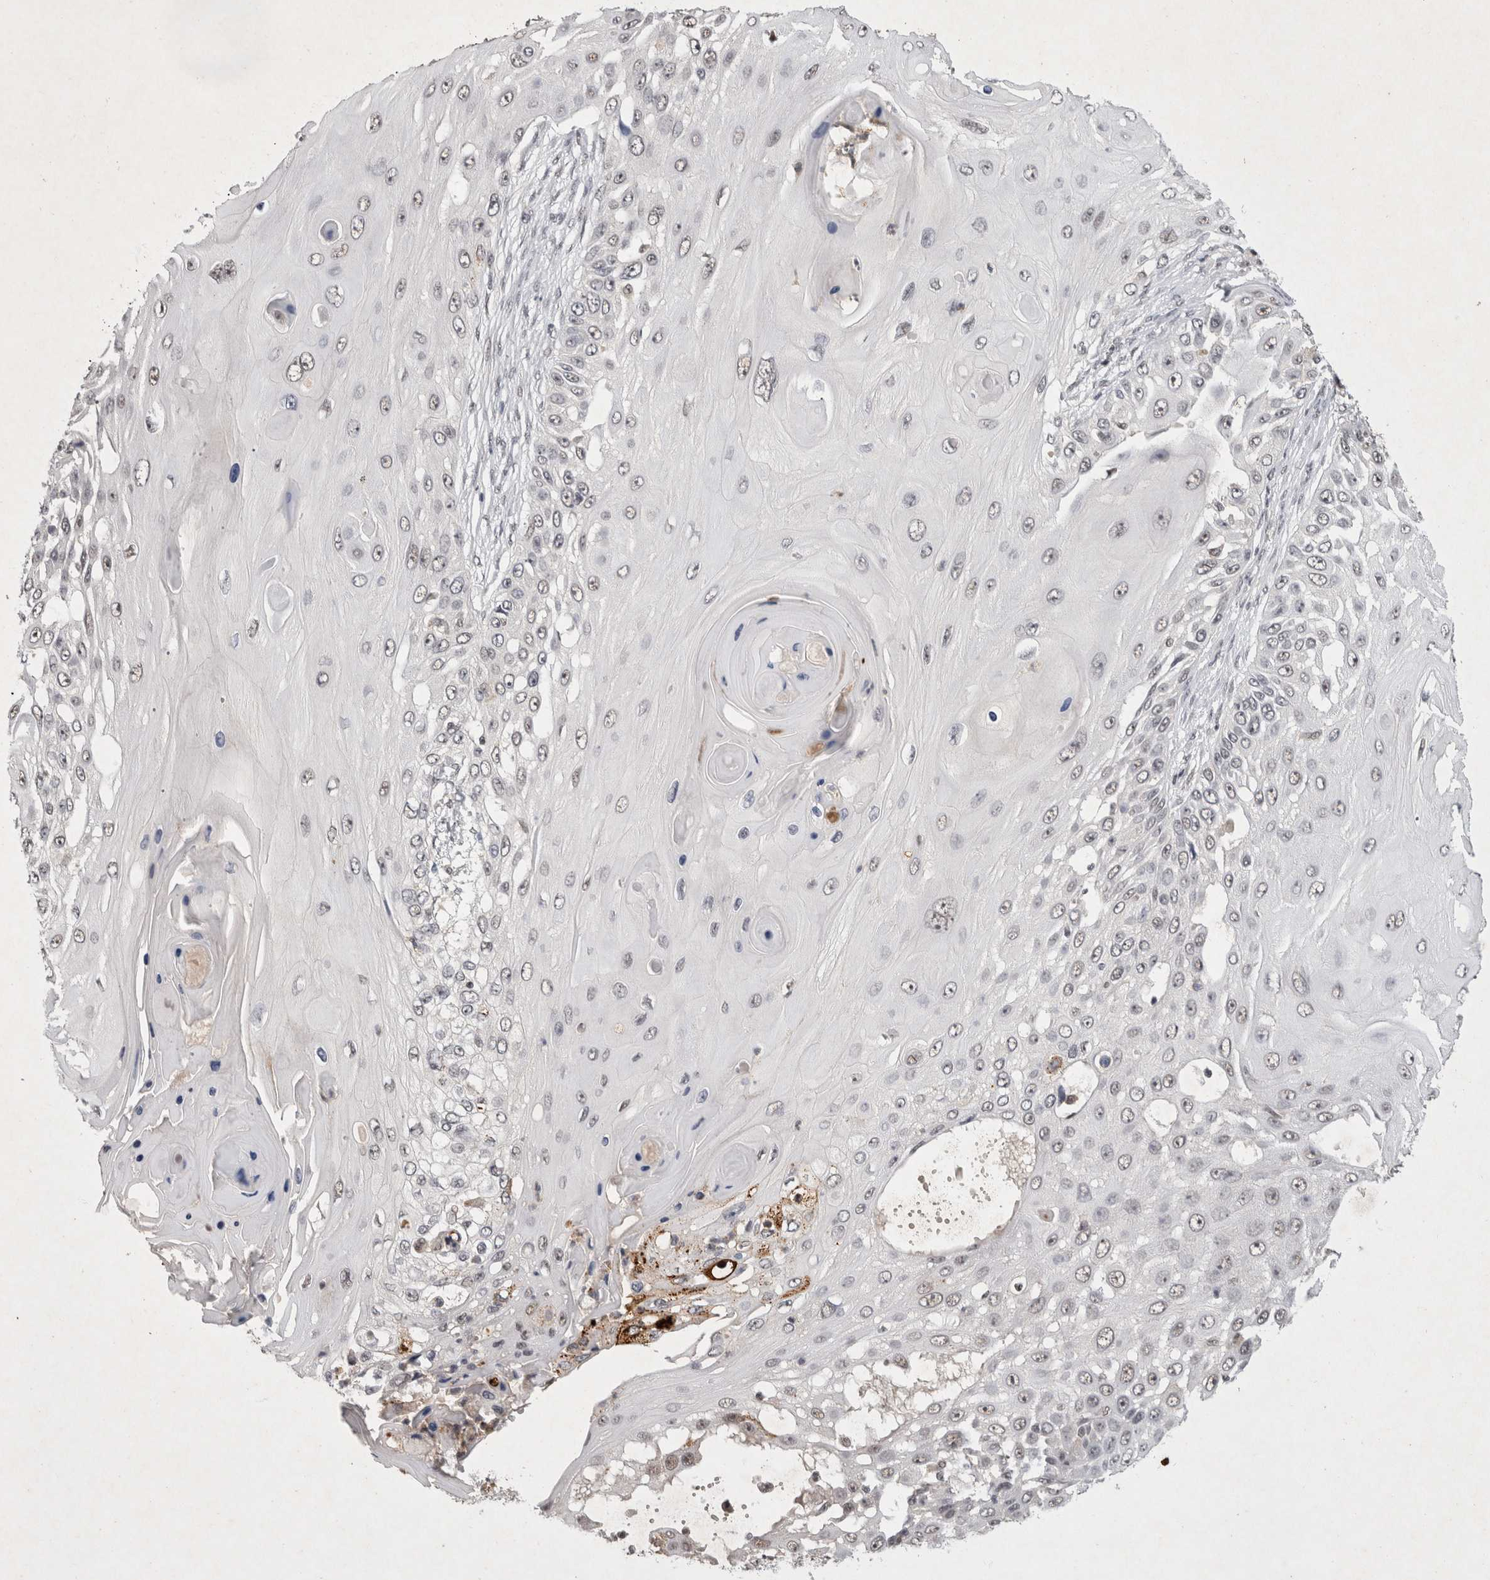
{"staining": {"intensity": "negative", "quantity": "none", "location": "none"}, "tissue": "skin cancer", "cell_type": "Tumor cells", "image_type": "cancer", "snomed": [{"axis": "morphology", "description": "Squamous cell carcinoma, NOS"}, {"axis": "topography", "description": "Skin"}], "caption": "Immunohistochemistry of human skin cancer exhibits no expression in tumor cells. The staining is performed using DAB (3,3'-diaminobenzidine) brown chromogen with nuclei counter-stained in using hematoxylin.", "gene": "XRCC5", "patient": {"sex": "female", "age": 44}}